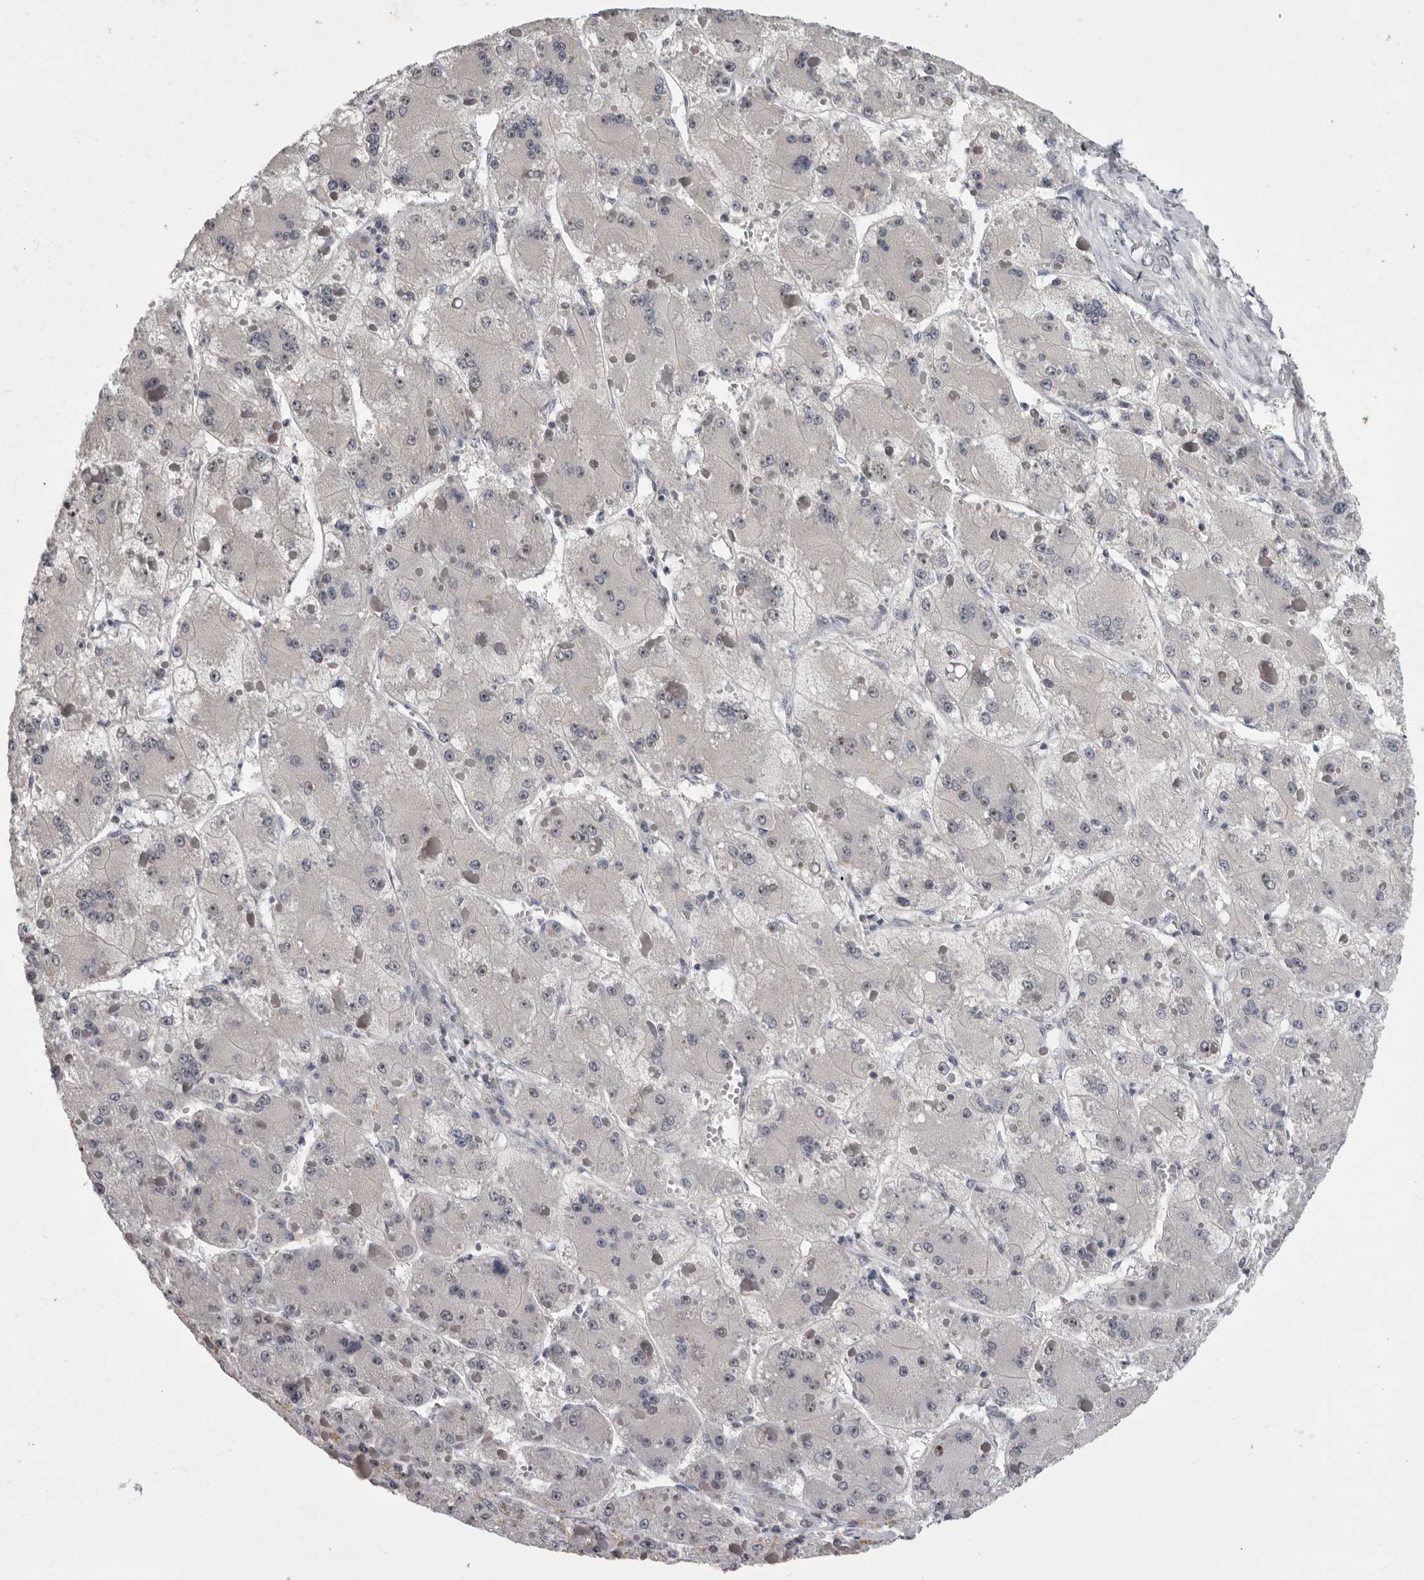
{"staining": {"intensity": "negative", "quantity": "none", "location": "none"}, "tissue": "liver cancer", "cell_type": "Tumor cells", "image_type": "cancer", "snomed": [{"axis": "morphology", "description": "Carcinoma, Hepatocellular, NOS"}, {"axis": "topography", "description": "Liver"}], "caption": "There is no significant positivity in tumor cells of liver cancer.", "gene": "MRTO4", "patient": {"sex": "female", "age": 73}}